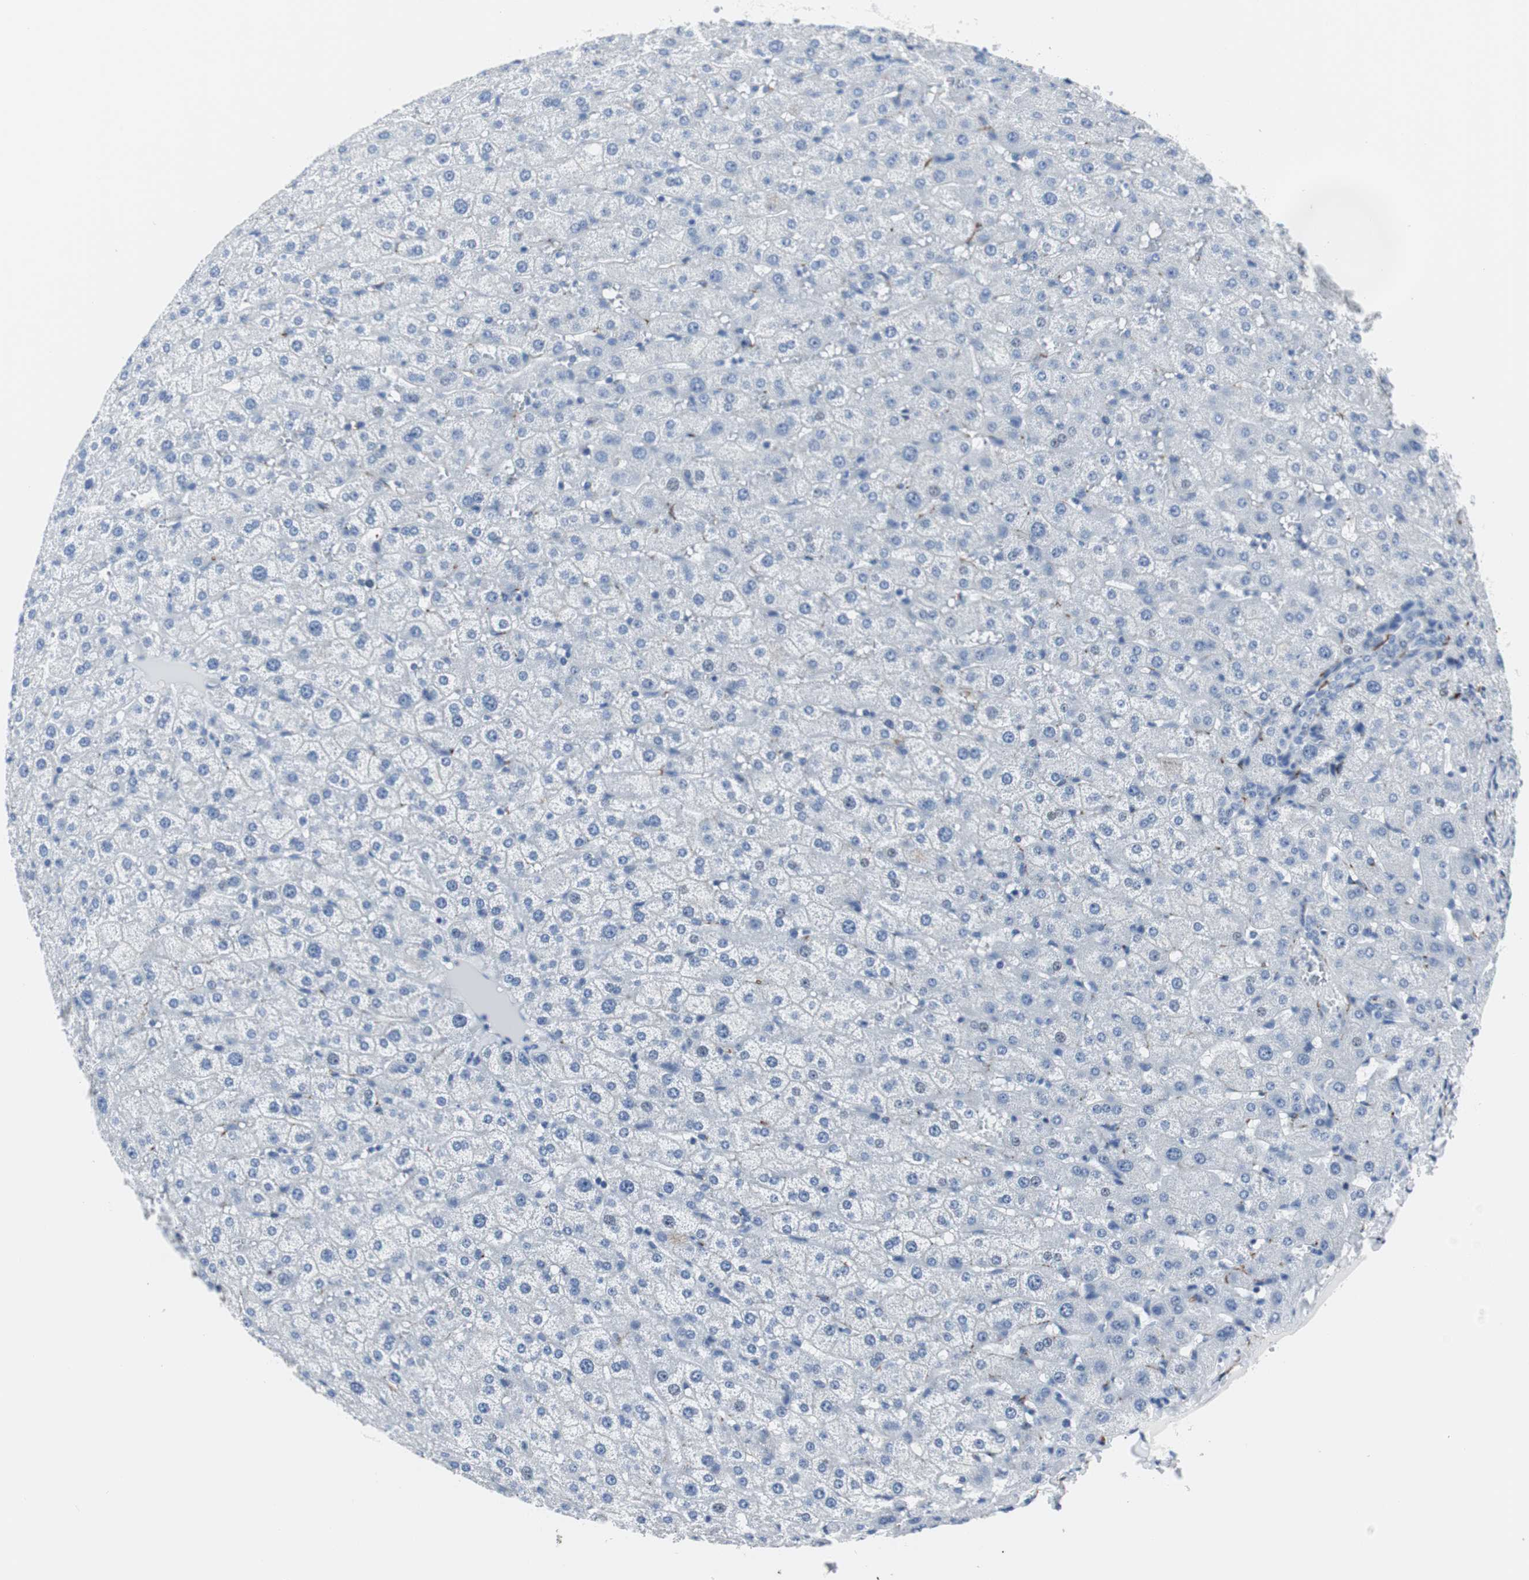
{"staining": {"intensity": "negative", "quantity": "none", "location": "none"}, "tissue": "liver", "cell_type": "Cholangiocytes", "image_type": "normal", "snomed": [{"axis": "morphology", "description": "Normal tissue, NOS"}, {"axis": "morphology", "description": "Fibrosis, NOS"}, {"axis": "topography", "description": "Liver"}], "caption": "Photomicrograph shows no protein positivity in cholangiocytes of normal liver. (DAB (3,3'-diaminobenzidine) immunohistochemistry (IHC), high magnification).", "gene": "GAP43", "patient": {"sex": "female", "age": 29}}